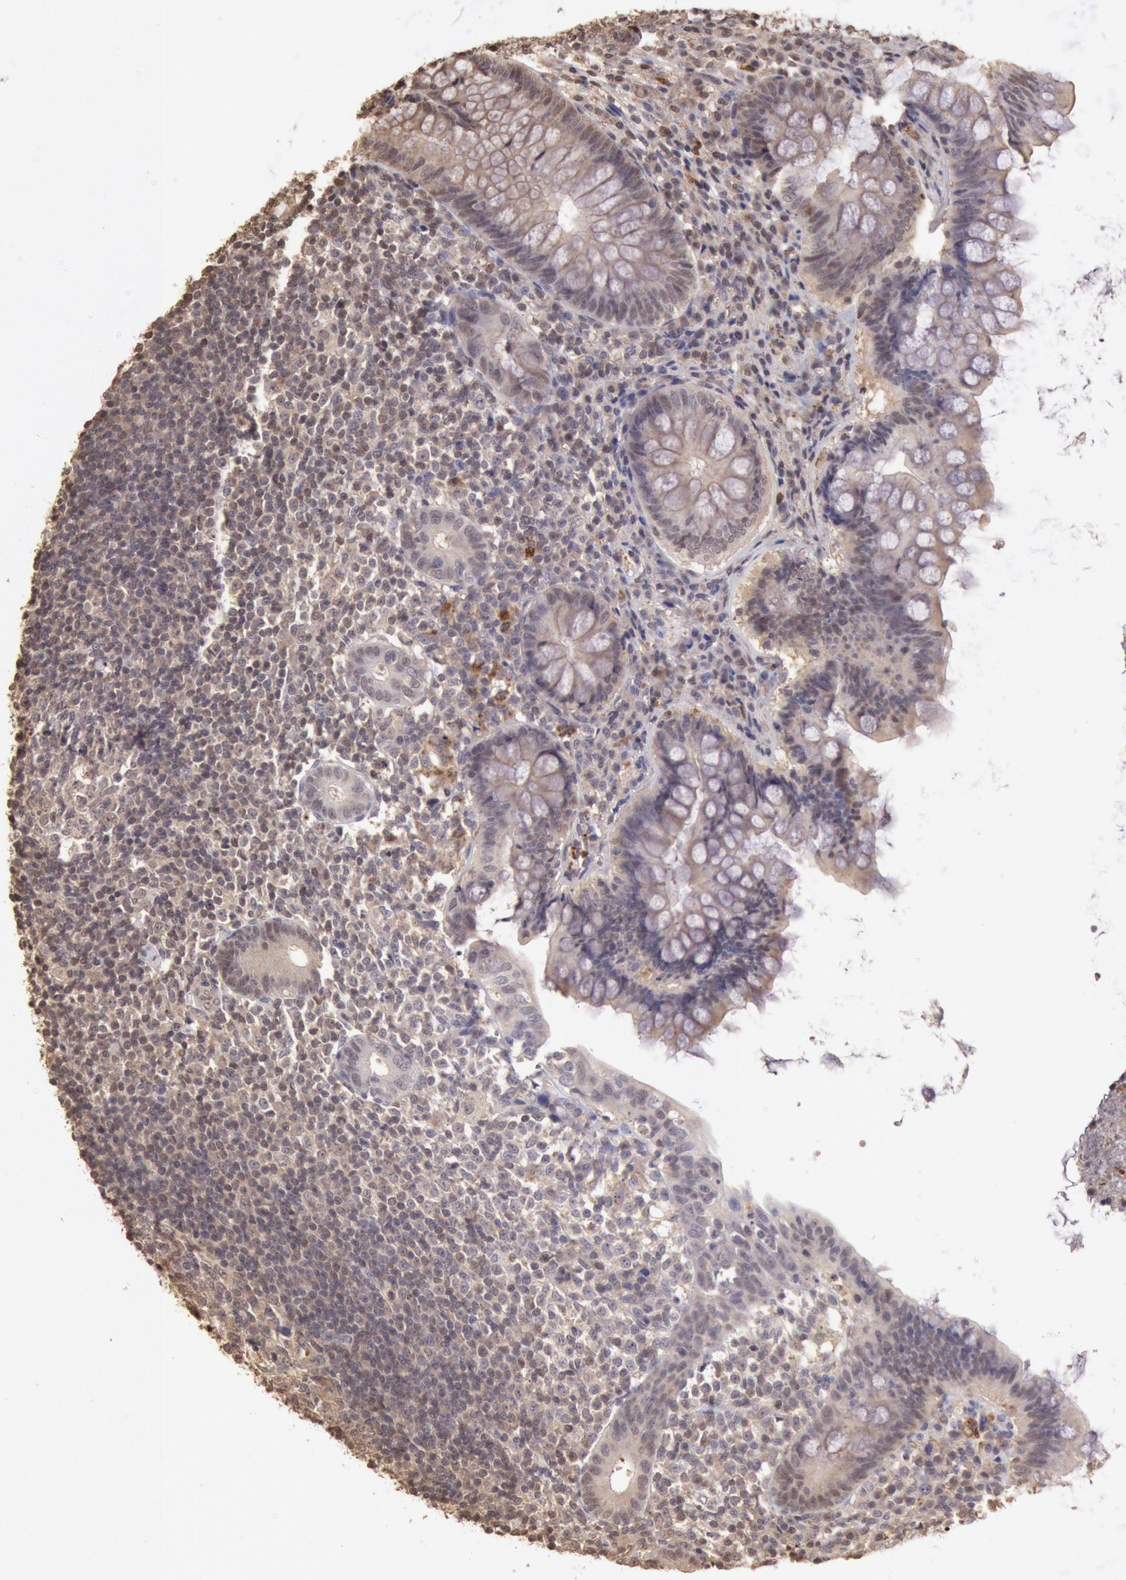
{"staining": {"intensity": "weak", "quantity": ">75%", "location": "cytoplasmic/membranous"}, "tissue": "appendix", "cell_type": "Glandular cells", "image_type": "normal", "snomed": [{"axis": "morphology", "description": "Normal tissue, NOS"}, {"axis": "topography", "description": "Appendix"}], "caption": "Appendix stained with DAB IHC demonstrates low levels of weak cytoplasmic/membranous staining in about >75% of glandular cells.", "gene": "SOD1", "patient": {"sex": "female", "age": 66}}